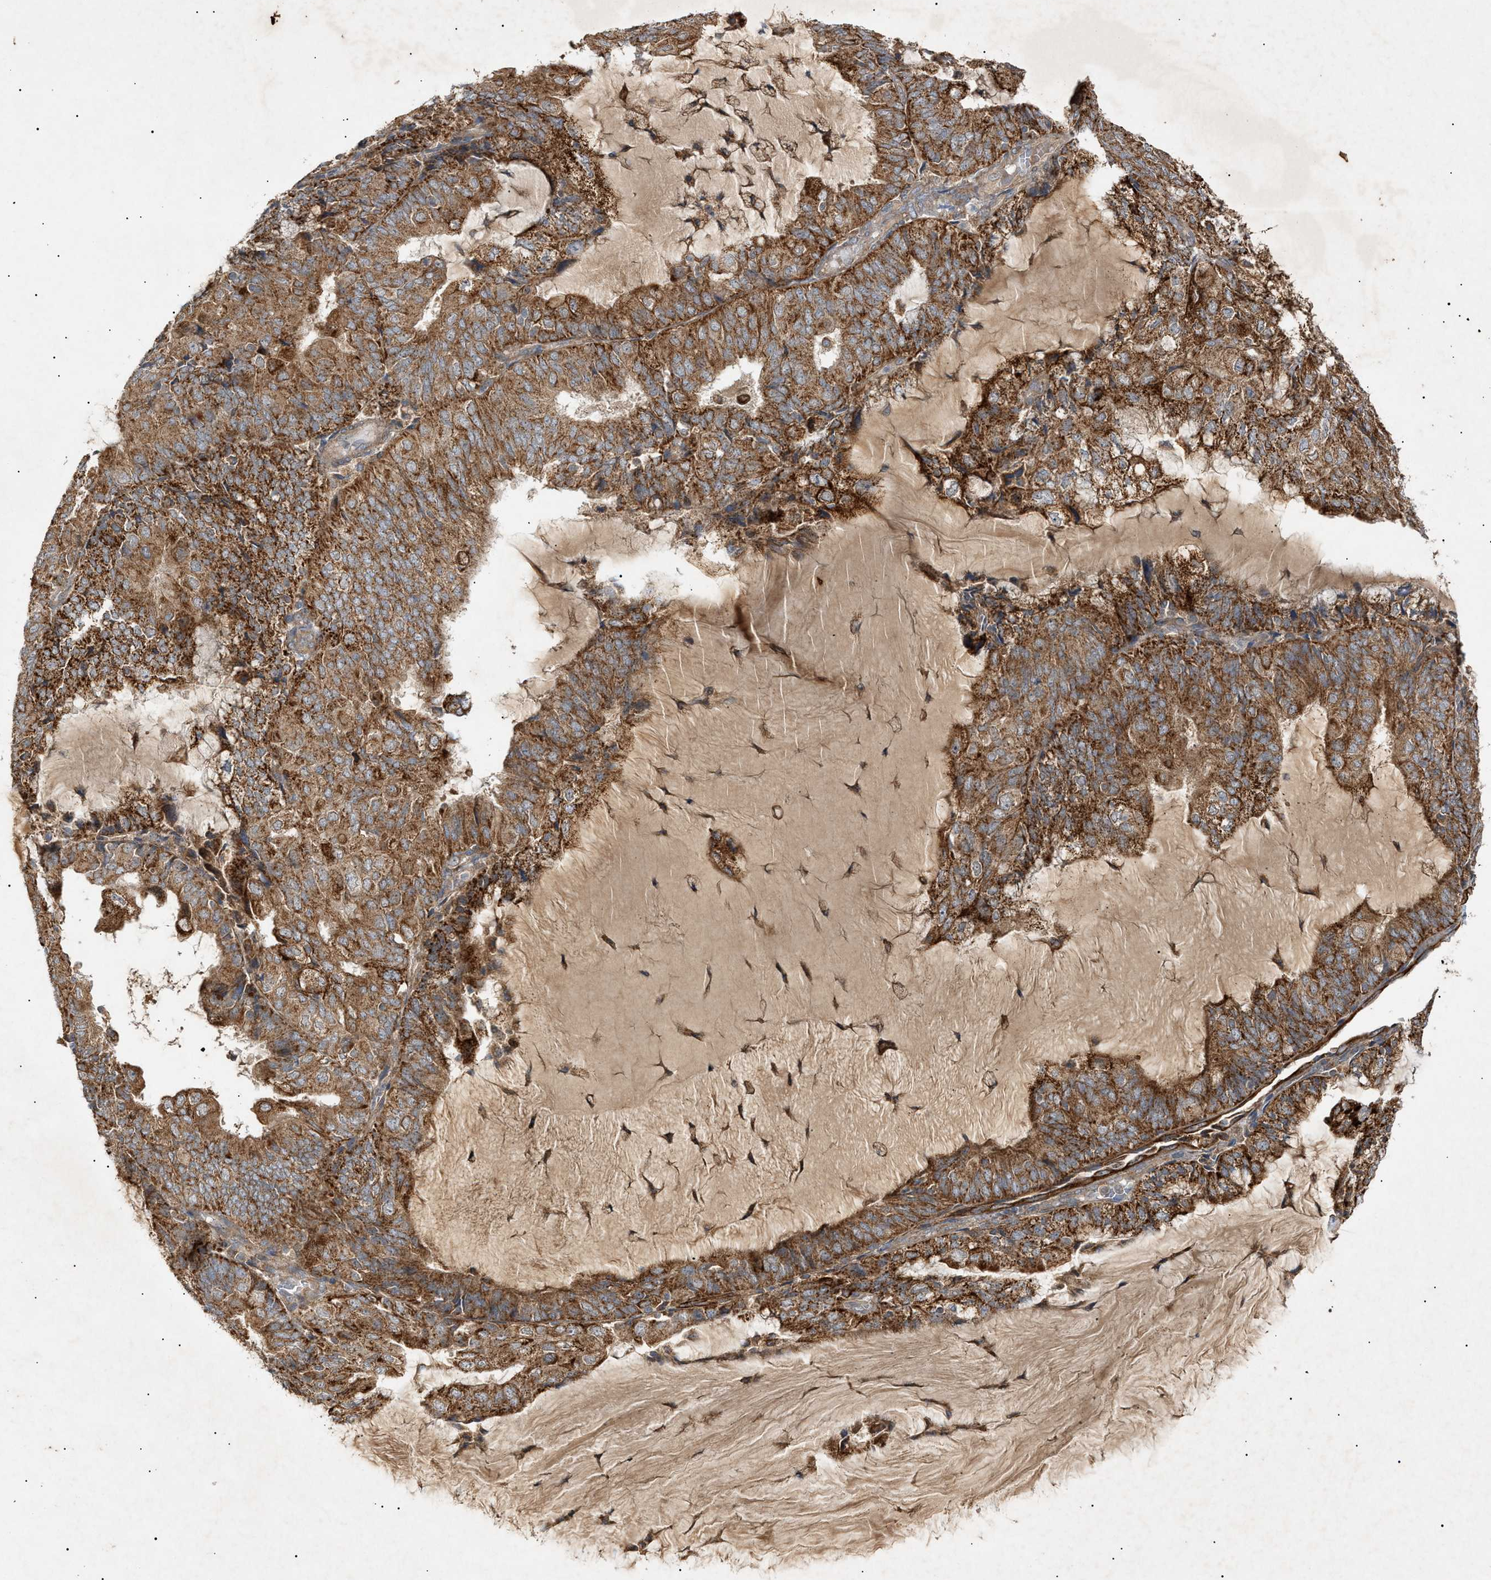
{"staining": {"intensity": "strong", "quantity": ">75%", "location": "cytoplasmic/membranous"}, "tissue": "endometrial cancer", "cell_type": "Tumor cells", "image_type": "cancer", "snomed": [{"axis": "morphology", "description": "Adenocarcinoma, NOS"}, {"axis": "topography", "description": "Endometrium"}], "caption": "Protein staining reveals strong cytoplasmic/membranous expression in approximately >75% of tumor cells in endometrial adenocarcinoma. (DAB = brown stain, brightfield microscopy at high magnification).", "gene": "MTCH1", "patient": {"sex": "female", "age": 81}}